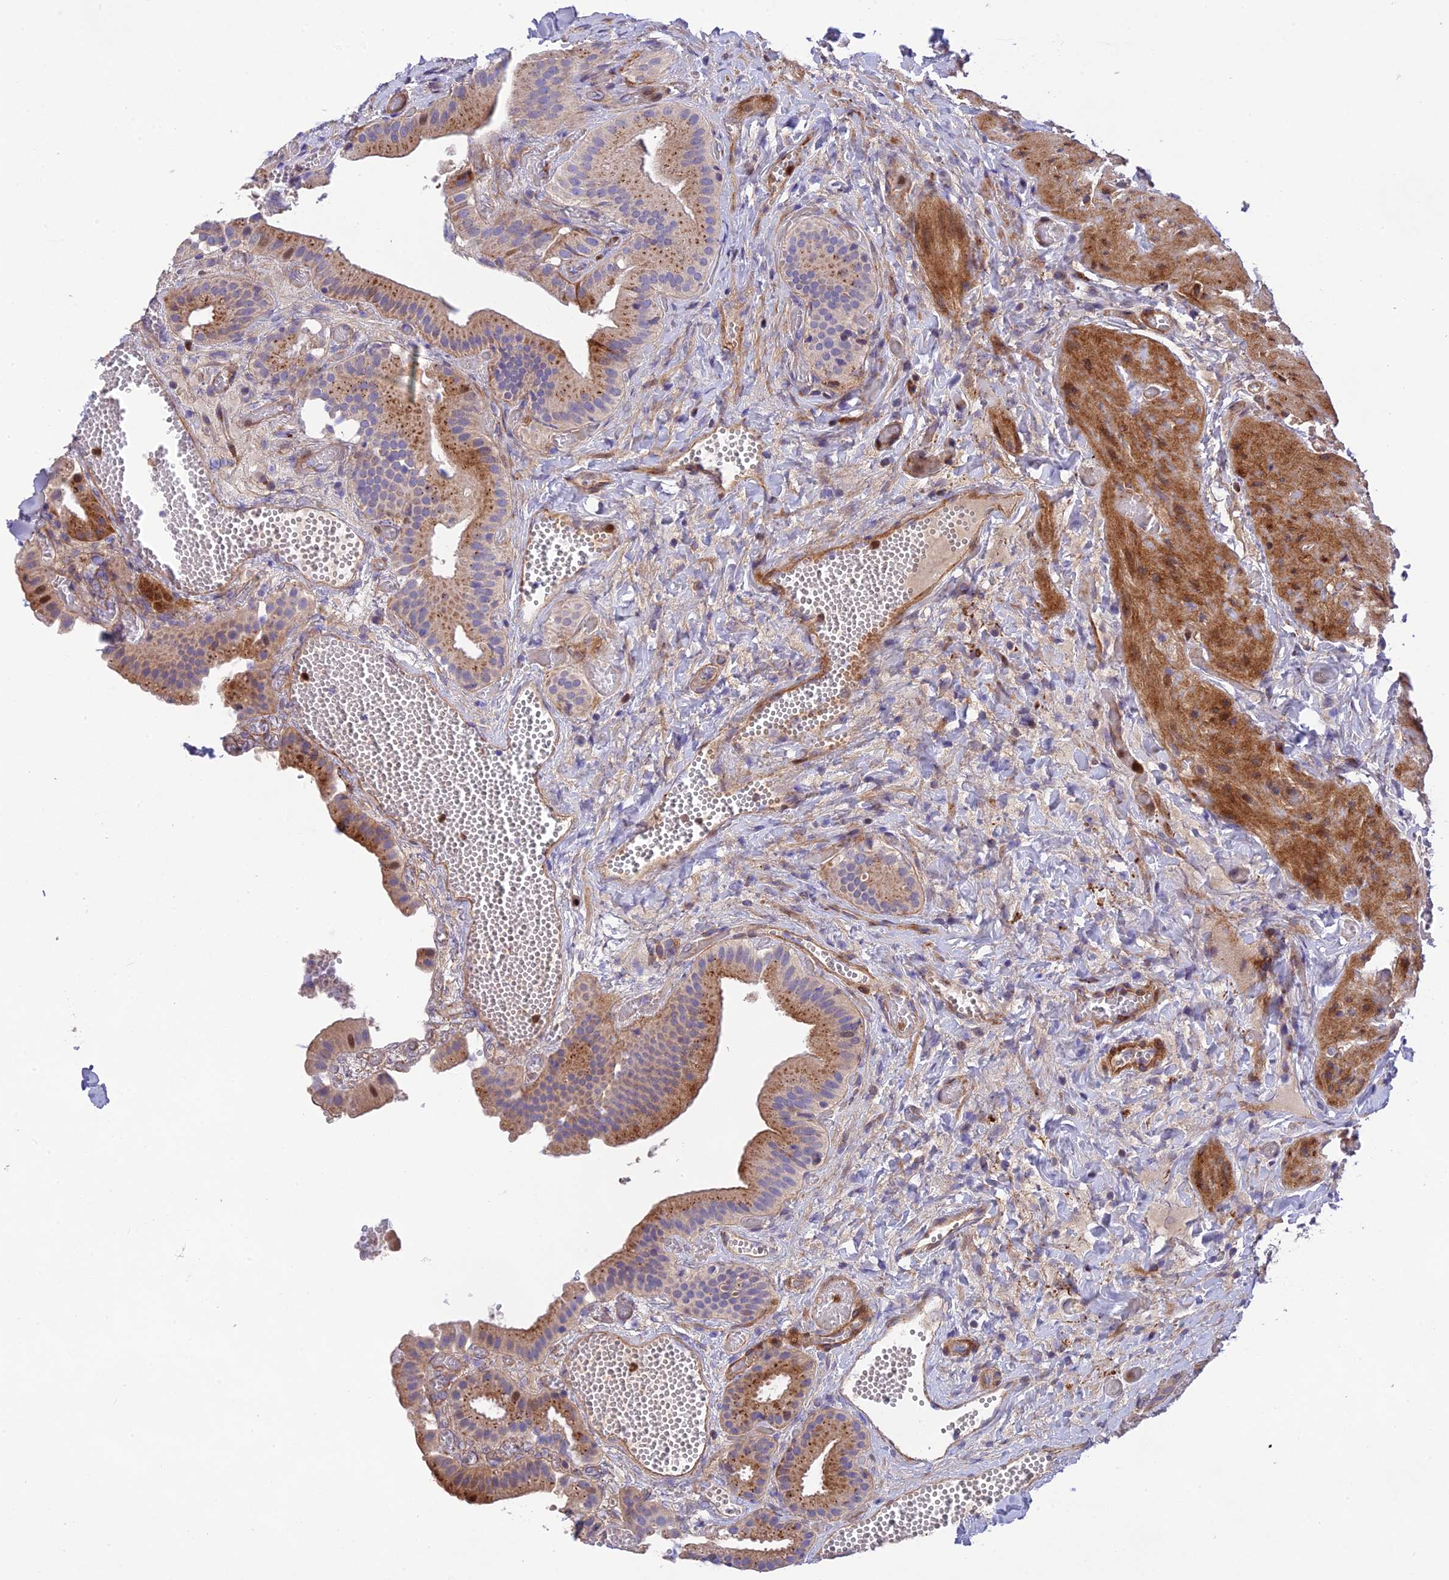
{"staining": {"intensity": "moderate", "quantity": ">75%", "location": "cytoplasmic/membranous"}, "tissue": "gallbladder", "cell_type": "Glandular cells", "image_type": "normal", "snomed": [{"axis": "morphology", "description": "Normal tissue, NOS"}, {"axis": "topography", "description": "Gallbladder"}], "caption": "Brown immunohistochemical staining in normal gallbladder reveals moderate cytoplasmic/membranous staining in about >75% of glandular cells.", "gene": "CPSF4L", "patient": {"sex": "female", "age": 64}}